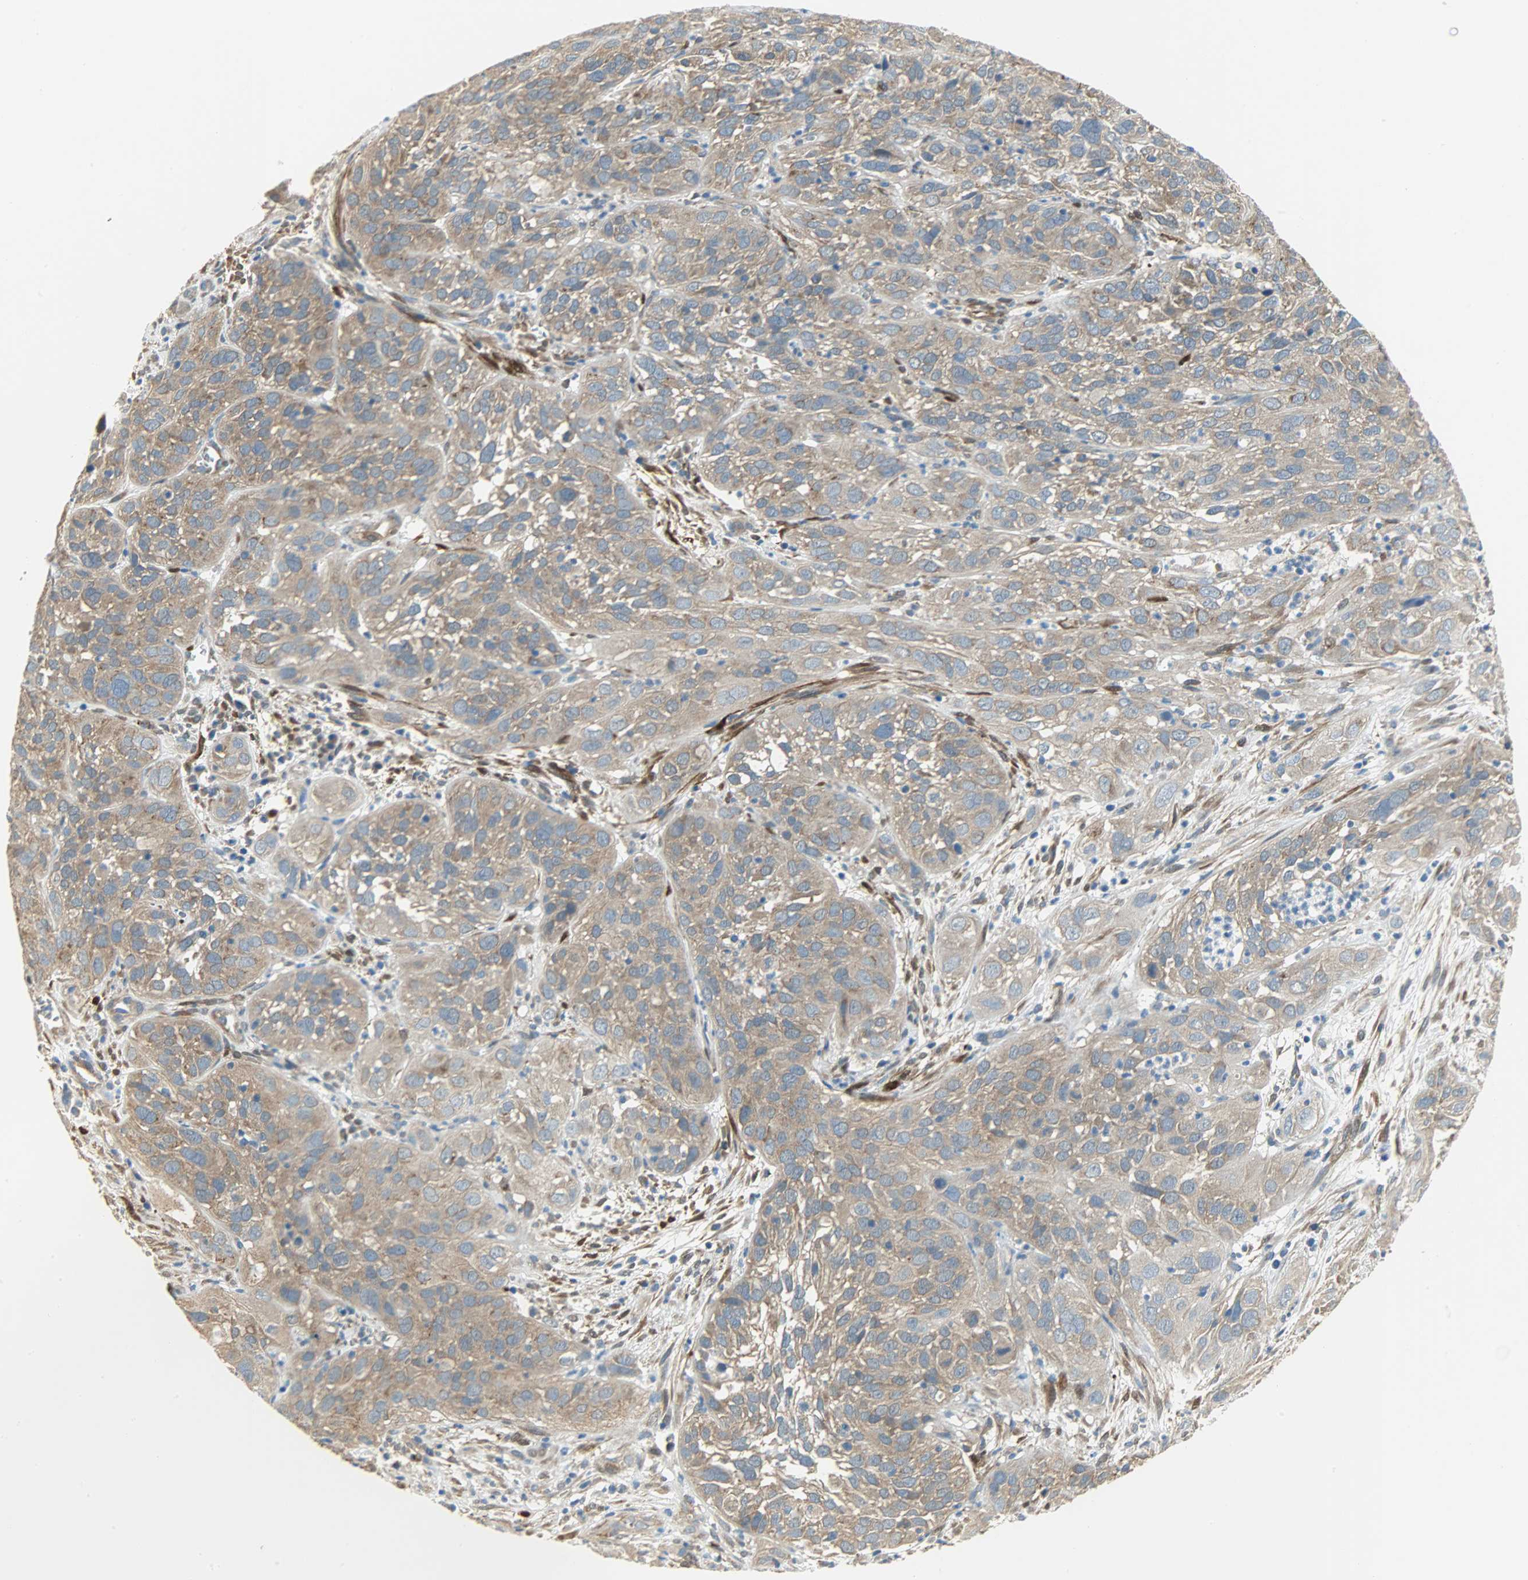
{"staining": {"intensity": "moderate", "quantity": ">75%", "location": "cytoplasmic/membranous"}, "tissue": "cervical cancer", "cell_type": "Tumor cells", "image_type": "cancer", "snomed": [{"axis": "morphology", "description": "Squamous cell carcinoma, NOS"}, {"axis": "topography", "description": "Cervix"}], "caption": "Moderate cytoplasmic/membranous protein positivity is seen in approximately >75% of tumor cells in cervical cancer.", "gene": "C1orf198", "patient": {"sex": "female", "age": 32}}